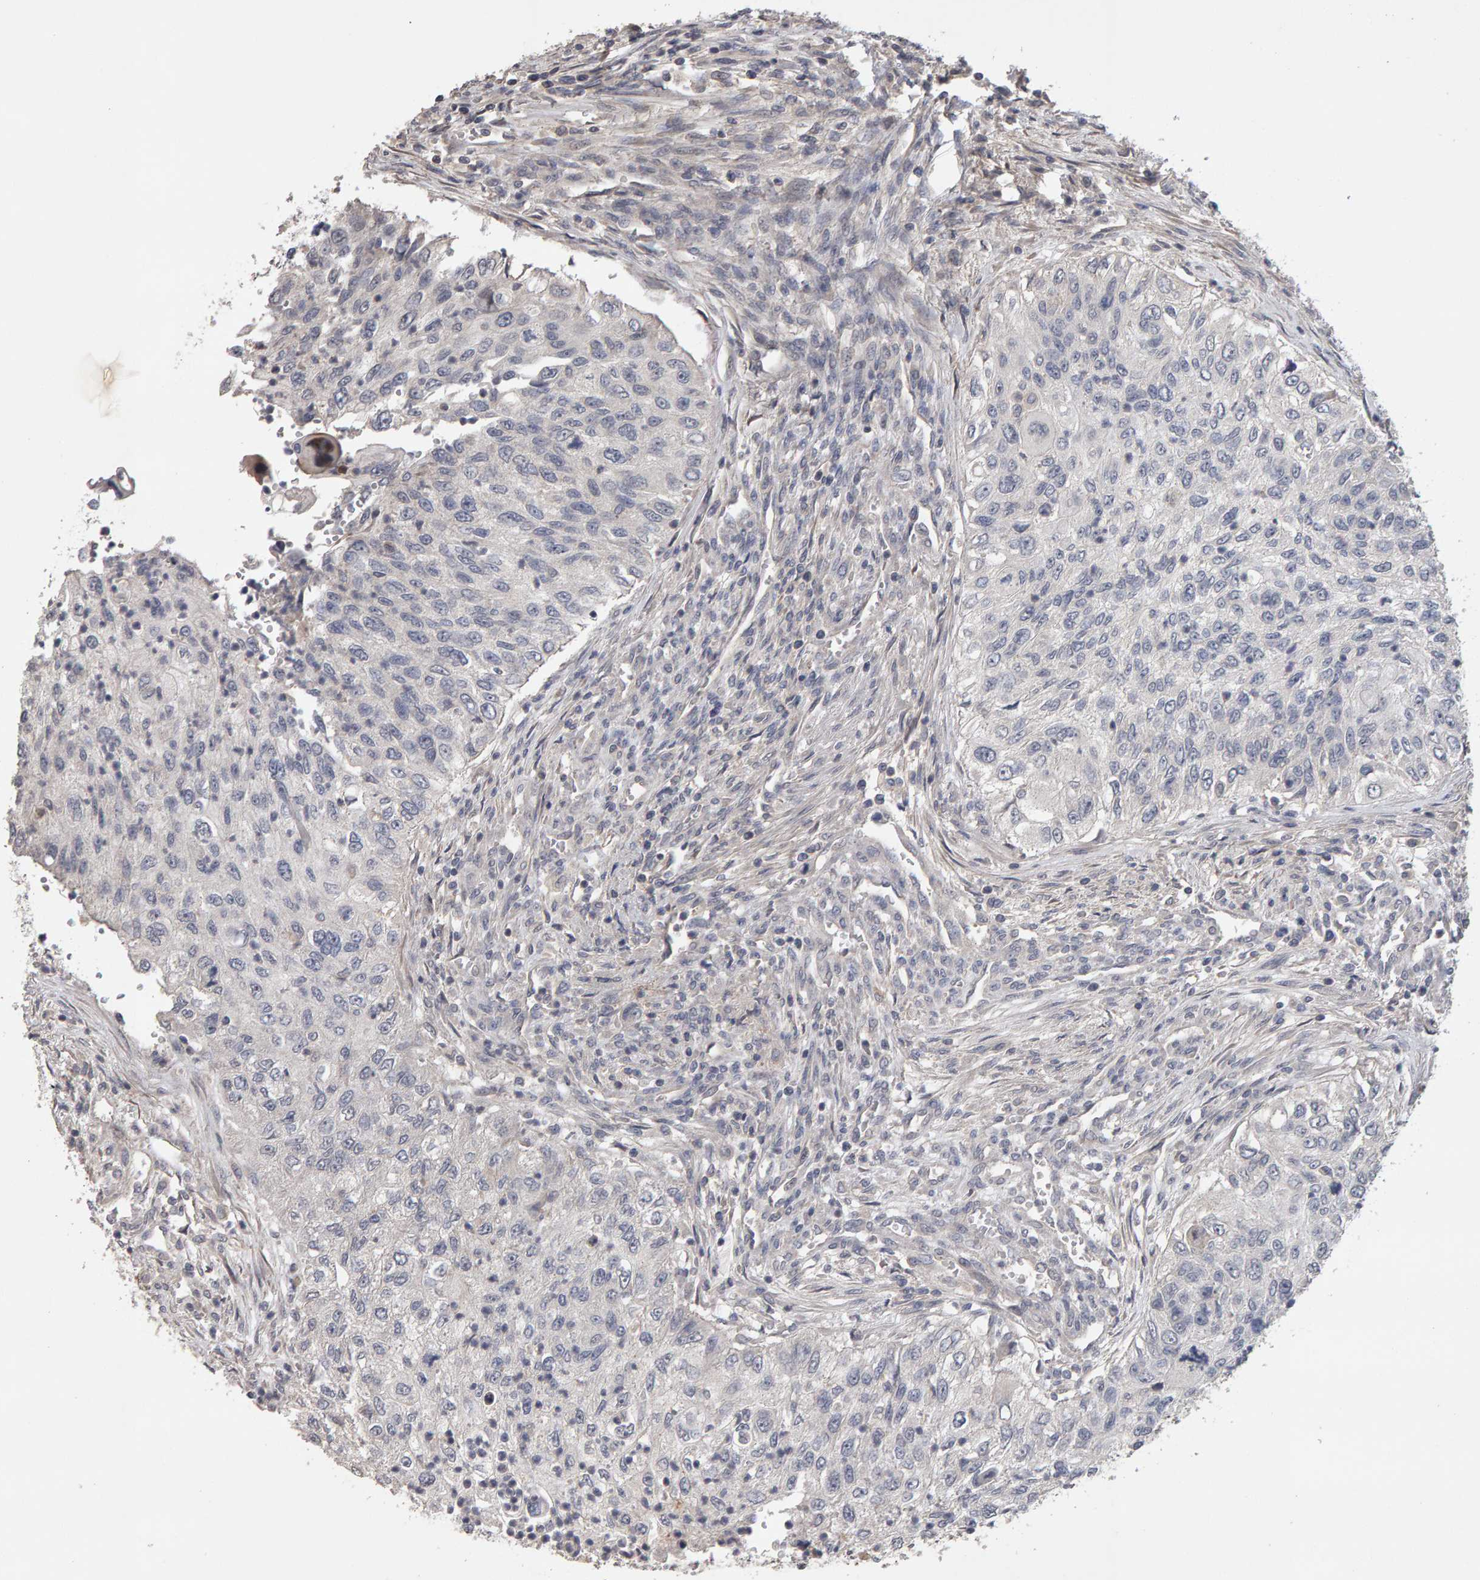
{"staining": {"intensity": "negative", "quantity": "none", "location": "none"}, "tissue": "urothelial cancer", "cell_type": "Tumor cells", "image_type": "cancer", "snomed": [{"axis": "morphology", "description": "Urothelial carcinoma, High grade"}, {"axis": "topography", "description": "Urinary bladder"}], "caption": "The immunohistochemistry (IHC) image has no significant positivity in tumor cells of urothelial cancer tissue. (DAB (3,3'-diaminobenzidine) immunohistochemistry (IHC), high magnification).", "gene": "COASY", "patient": {"sex": "female", "age": 60}}